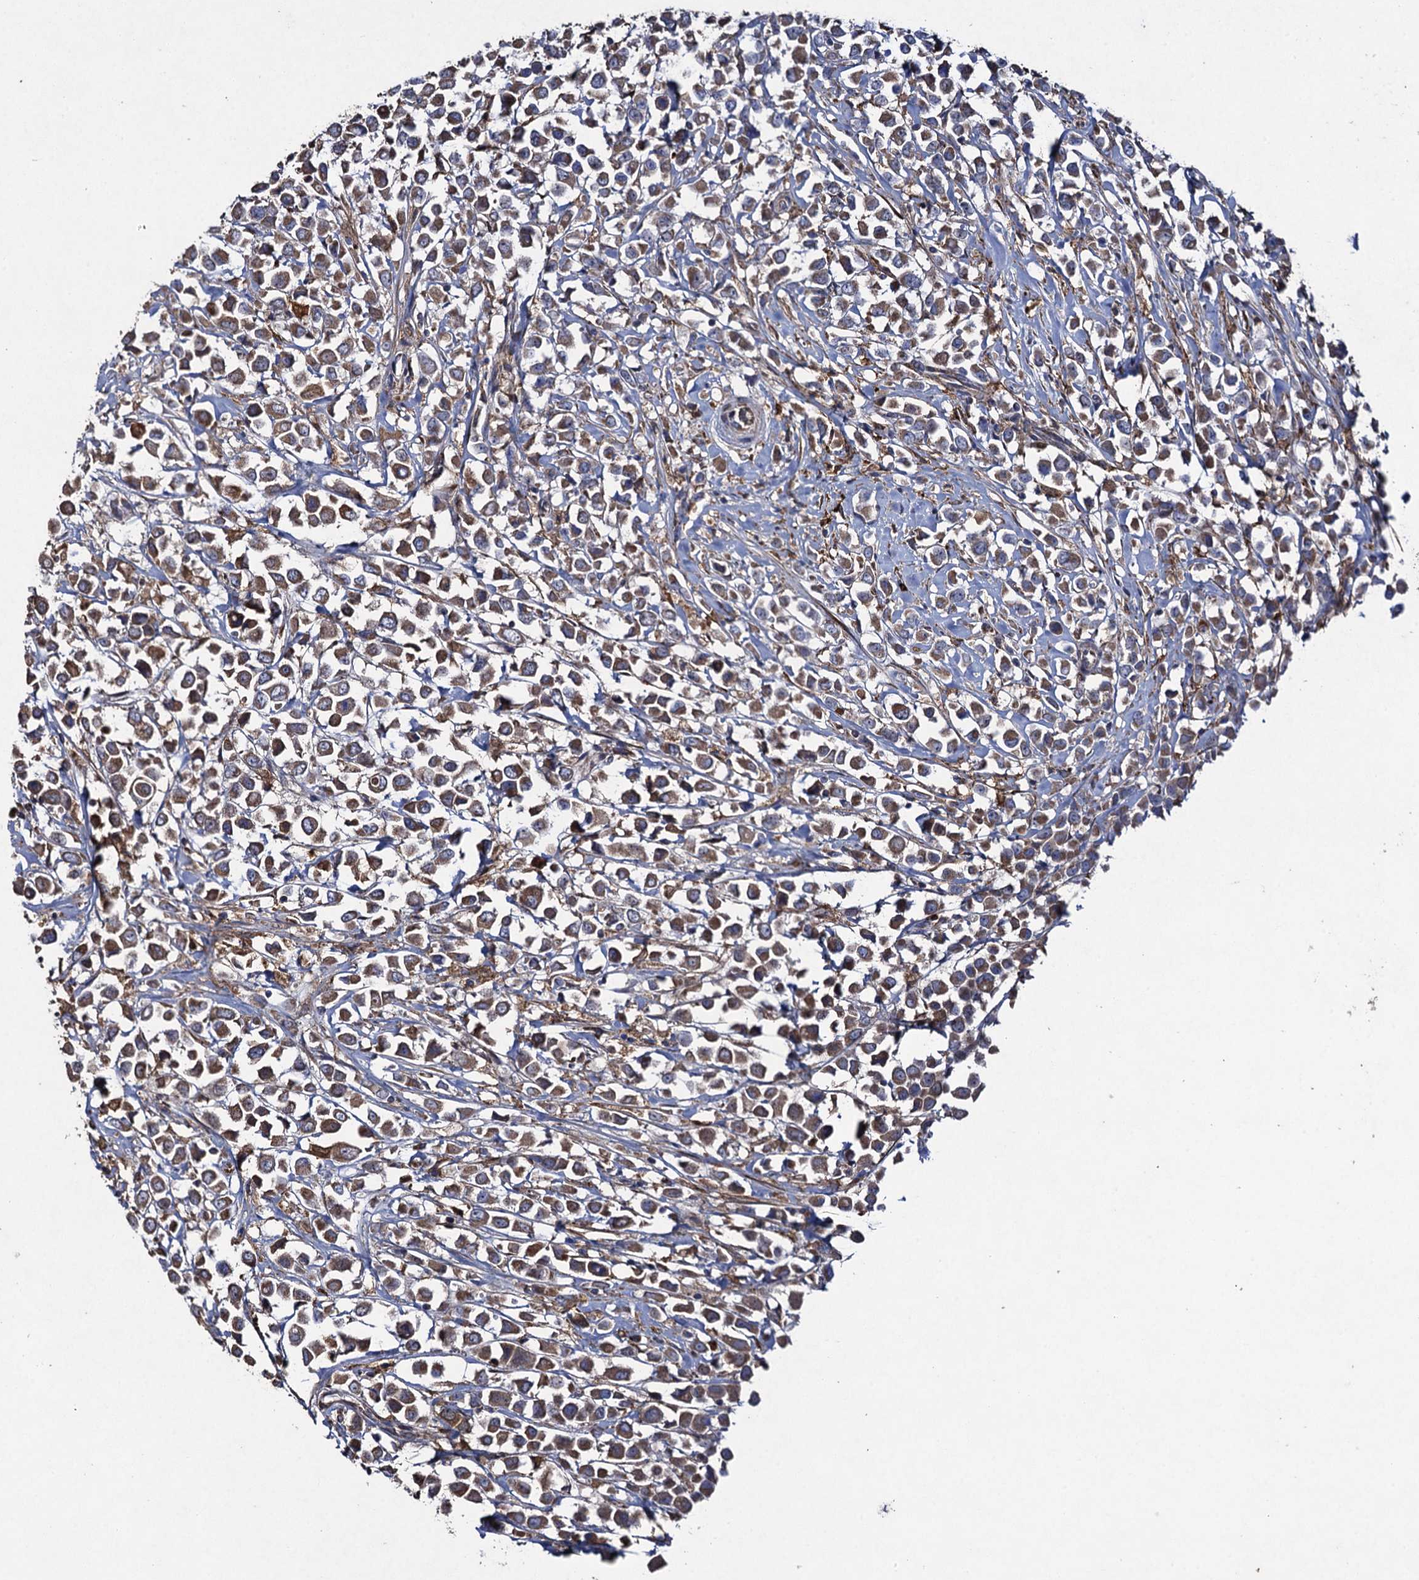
{"staining": {"intensity": "moderate", "quantity": ">75%", "location": "cytoplasmic/membranous"}, "tissue": "breast cancer", "cell_type": "Tumor cells", "image_type": "cancer", "snomed": [{"axis": "morphology", "description": "Duct carcinoma"}, {"axis": "topography", "description": "Breast"}], "caption": "Immunohistochemical staining of infiltrating ductal carcinoma (breast) reveals medium levels of moderate cytoplasmic/membranous protein expression in approximately >75% of tumor cells.", "gene": "TXNDC11", "patient": {"sex": "female", "age": 61}}